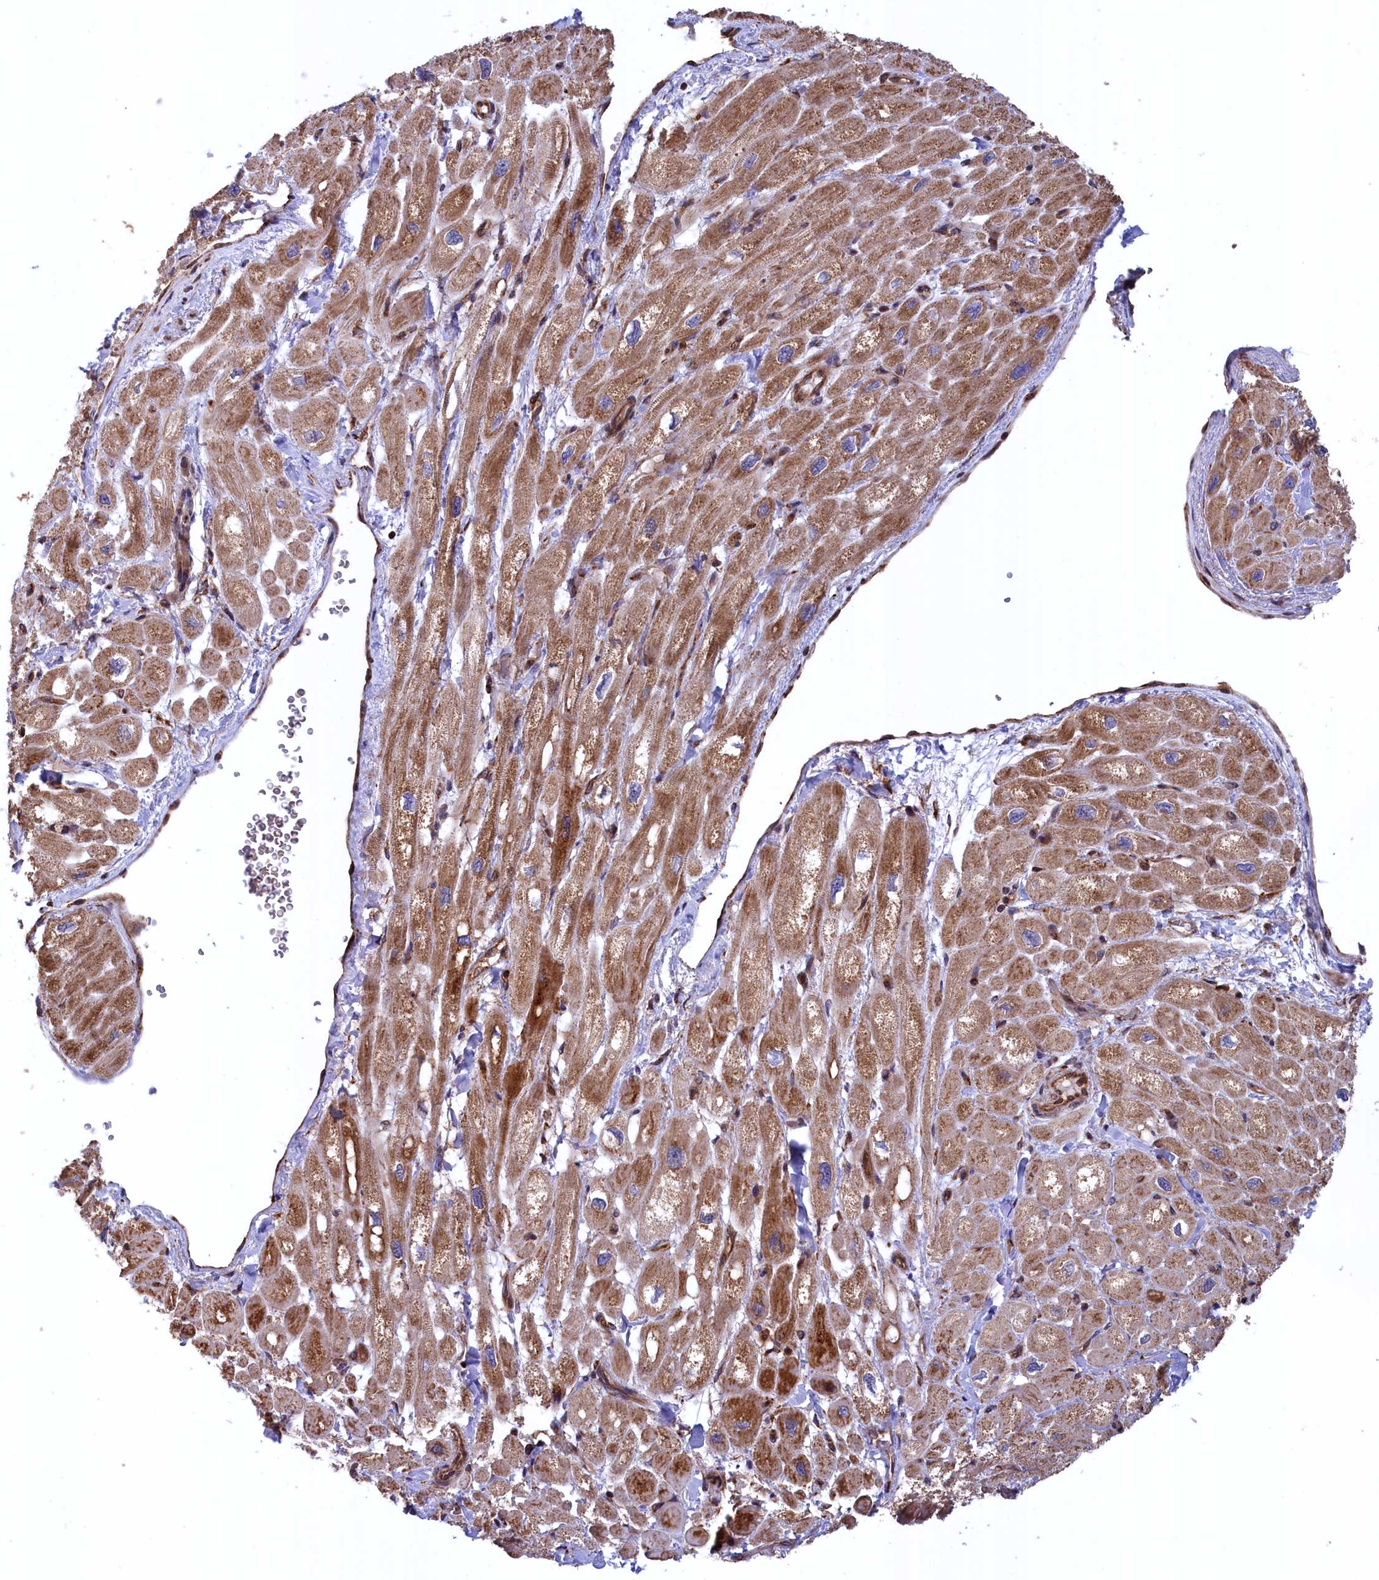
{"staining": {"intensity": "moderate", "quantity": ">75%", "location": "cytoplasmic/membranous"}, "tissue": "heart muscle", "cell_type": "Cardiomyocytes", "image_type": "normal", "snomed": [{"axis": "morphology", "description": "Normal tissue, NOS"}, {"axis": "topography", "description": "Heart"}], "caption": "Heart muscle stained with DAB (3,3'-diaminobenzidine) immunohistochemistry displays medium levels of moderate cytoplasmic/membranous expression in about >75% of cardiomyocytes. The staining is performed using DAB brown chromogen to label protein expression. The nuclei are counter-stained blue using hematoxylin.", "gene": "PLA2G4C", "patient": {"sex": "male", "age": 65}}